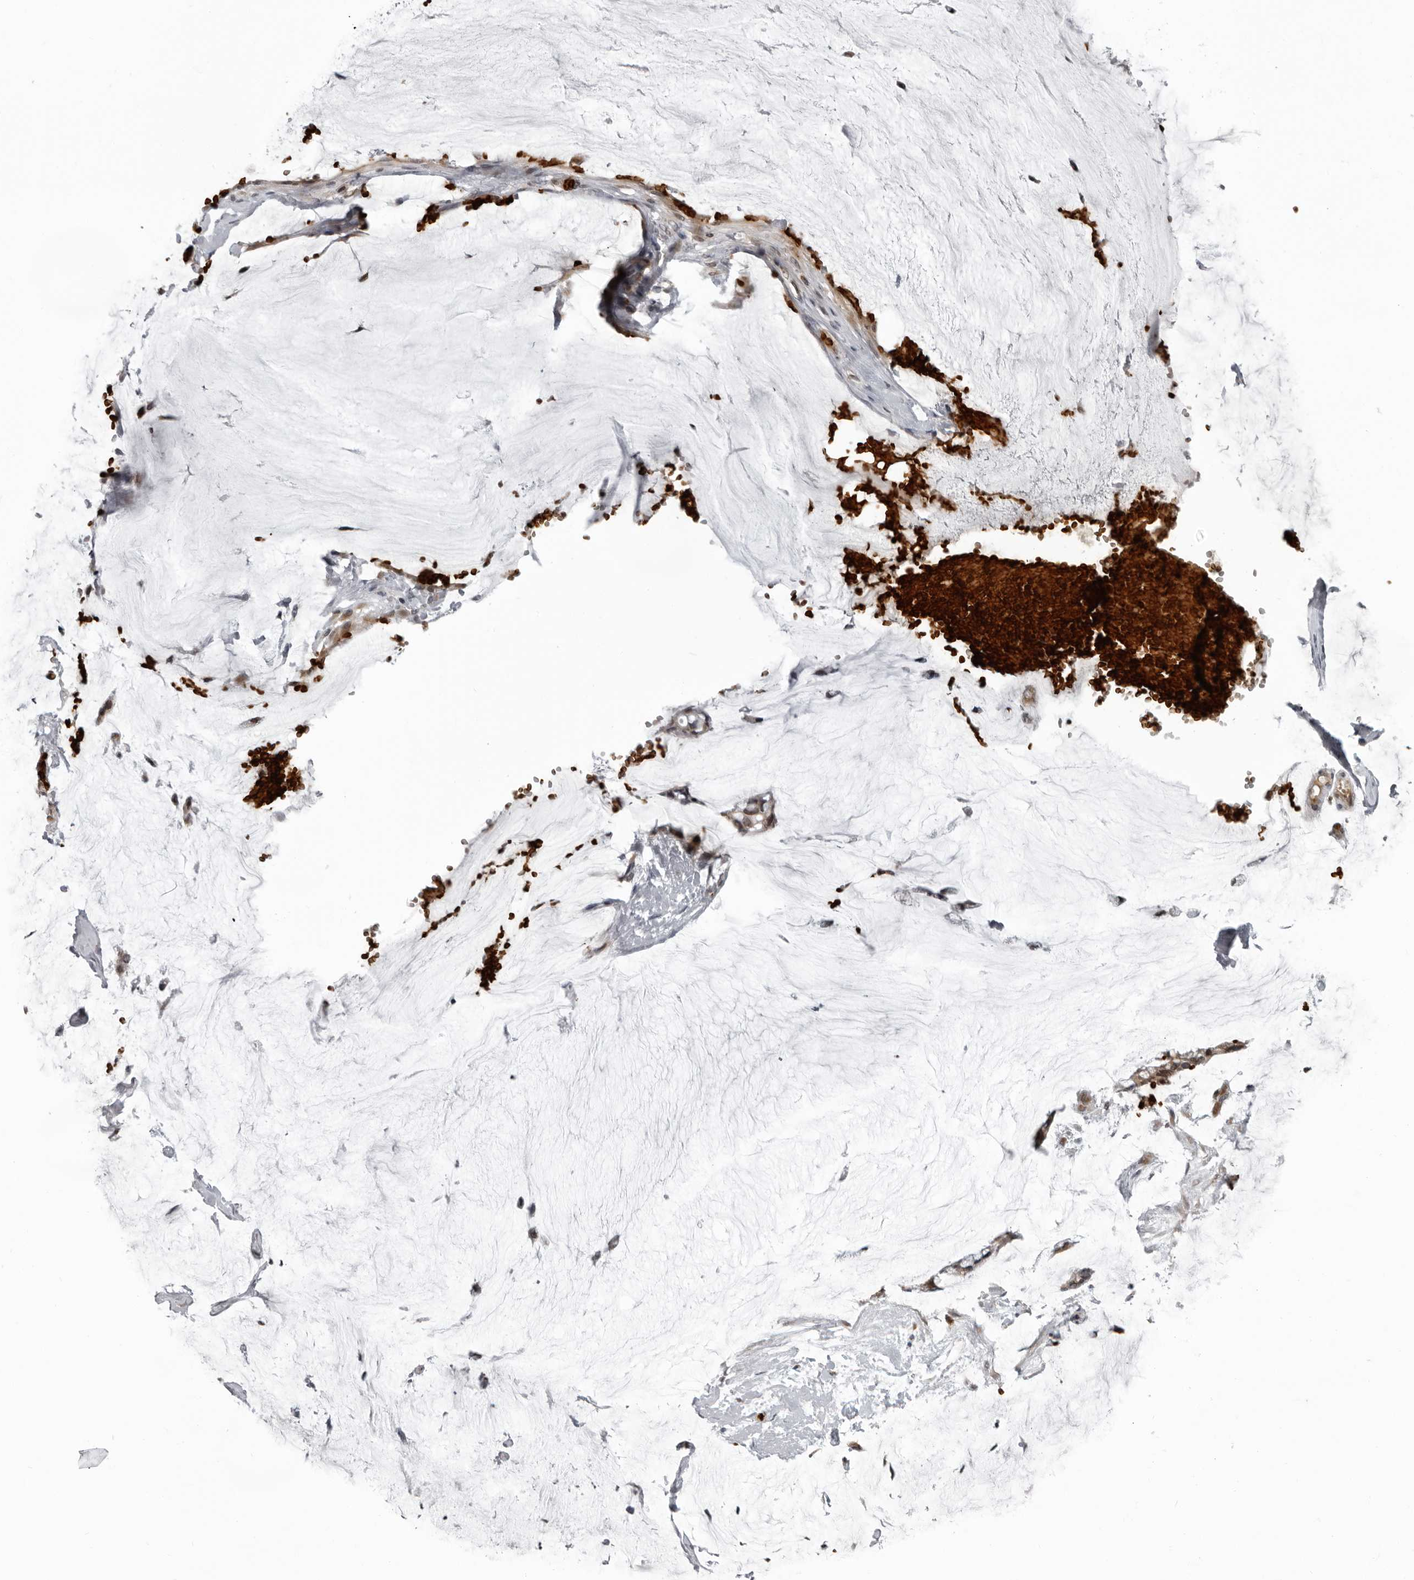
{"staining": {"intensity": "weak", "quantity": ">75%", "location": "cytoplasmic/membranous"}, "tissue": "ovarian cancer", "cell_type": "Tumor cells", "image_type": "cancer", "snomed": [{"axis": "morphology", "description": "Cystadenocarcinoma, mucinous, NOS"}, {"axis": "topography", "description": "Ovary"}], "caption": "Immunohistochemistry (IHC) (DAB (3,3'-diaminobenzidine)) staining of mucinous cystadenocarcinoma (ovarian) reveals weak cytoplasmic/membranous protein positivity in about >75% of tumor cells.", "gene": "THOP1", "patient": {"sex": "female", "age": 39}}